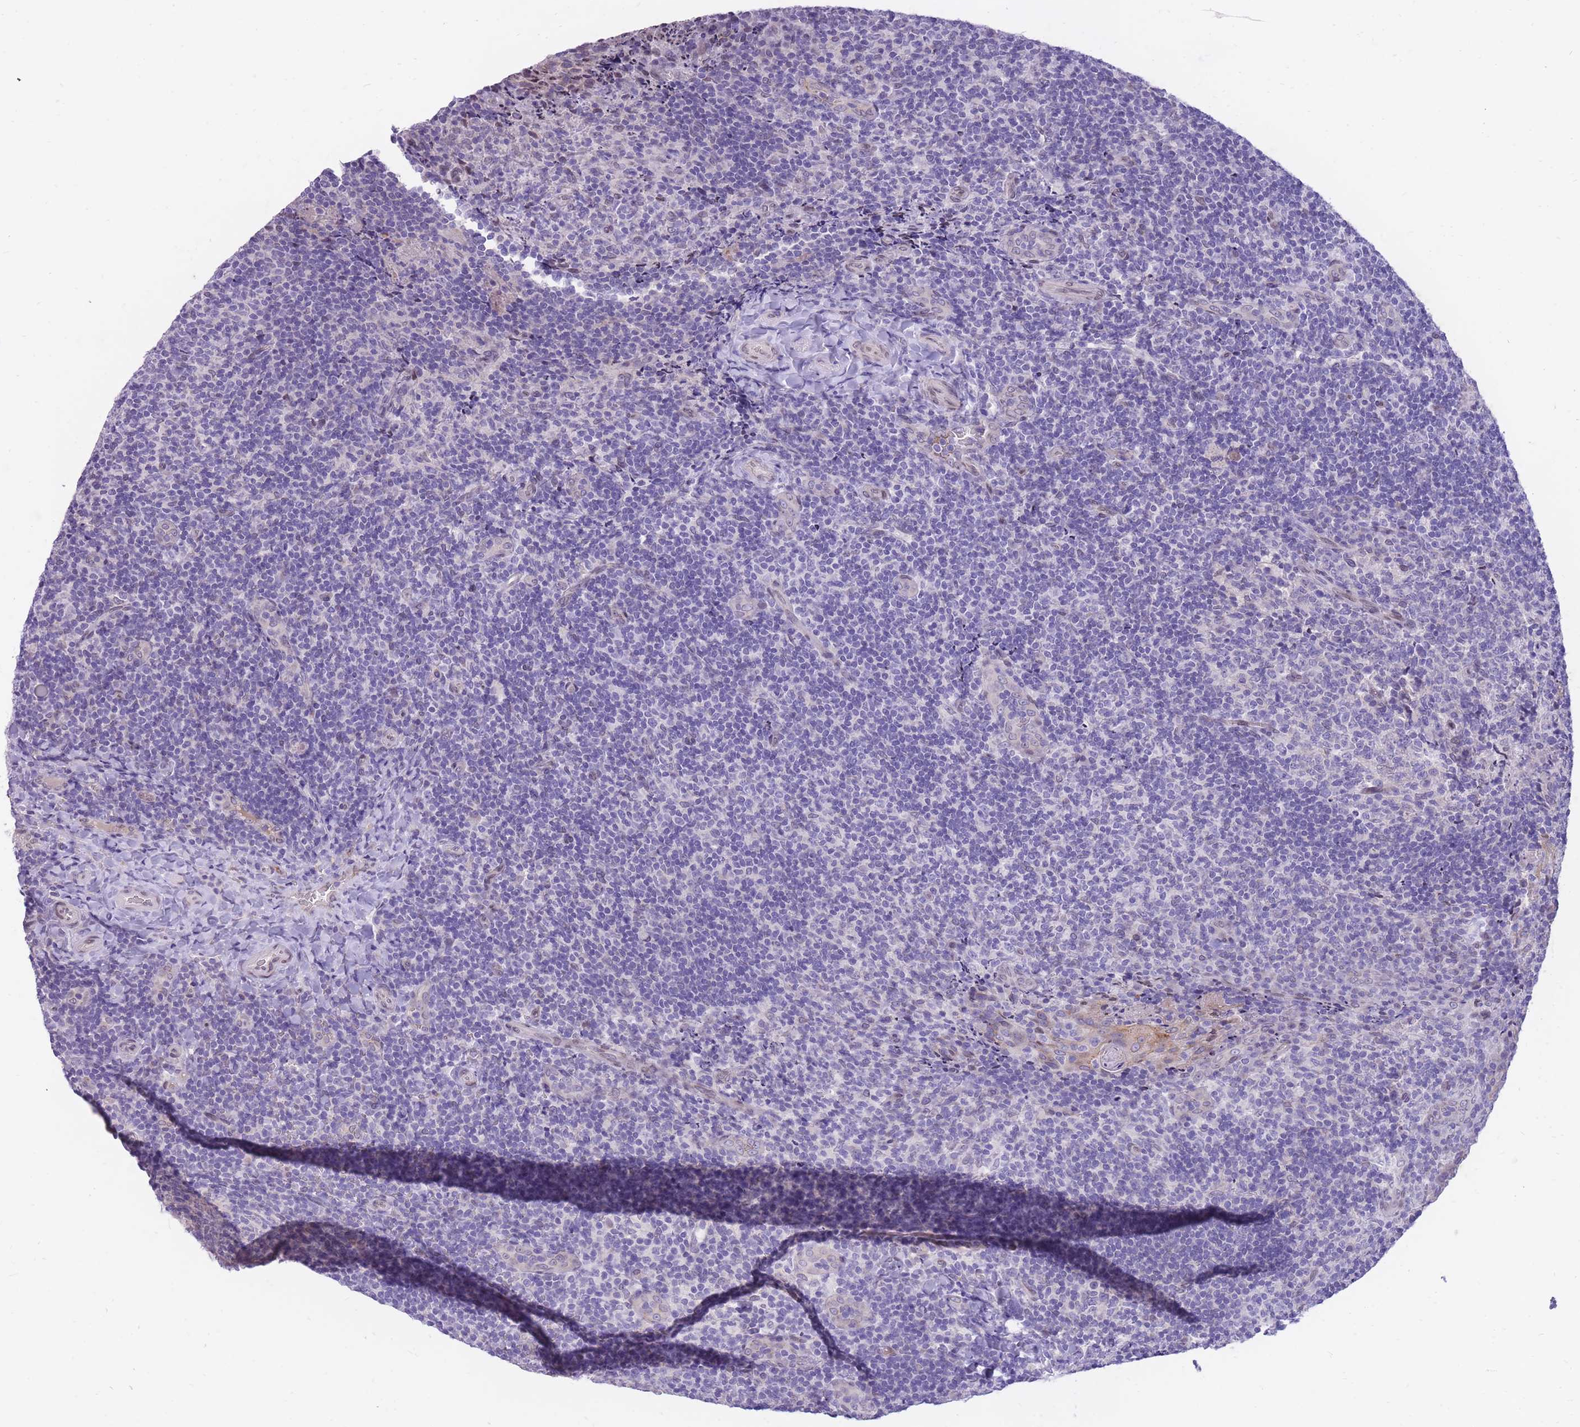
{"staining": {"intensity": "moderate", "quantity": "<25%", "location": "nuclear"}, "tissue": "tonsil", "cell_type": "Germinal center cells", "image_type": "normal", "snomed": [{"axis": "morphology", "description": "Normal tissue, NOS"}, {"axis": "topography", "description": "Tonsil"}], "caption": "Immunohistochemical staining of normal human tonsil exhibits low levels of moderate nuclear expression in about <25% of germinal center cells.", "gene": "HOOK2", "patient": {"sex": "male", "age": 17}}